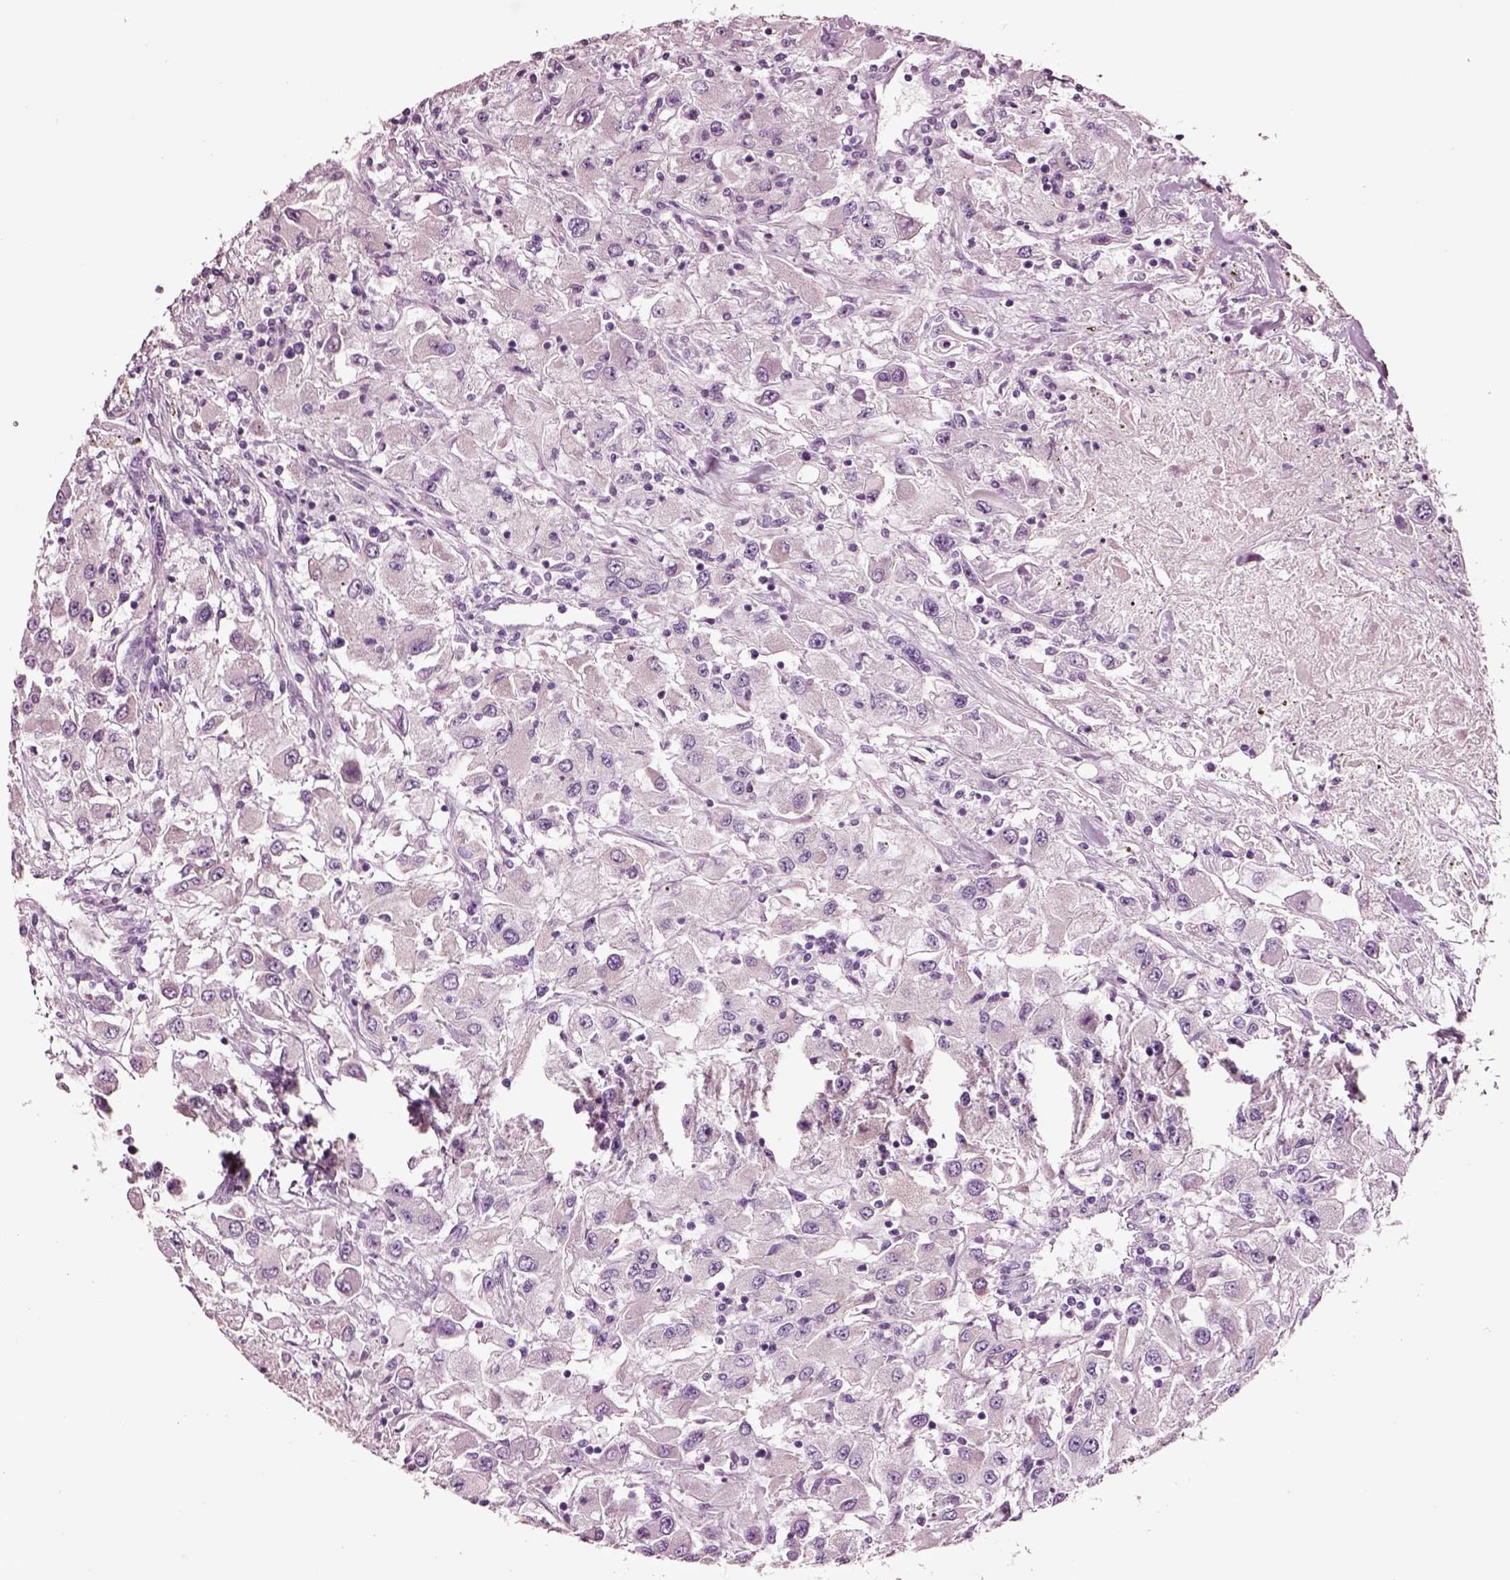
{"staining": {"intensity": "negative", "quantity": "none", "location": "none"}, "tissue": "renal cancer", "cell_type": "Tumor cells", "image_type": "cancer", "snomed": [{"axis": "morphology", "description": "Adenocarcinoma, NOS"}, {"axis": "topography", "description": "Kidney"}], "caption": "Image shows no protein expression in tumor cells of adenocarcinoma (renal) tissue. (Immunohistochemistry (ihc), brightfield microscopy, high magnification).", "gene": "NMRK2", "patient": {"sex": "female", "age": 67}}